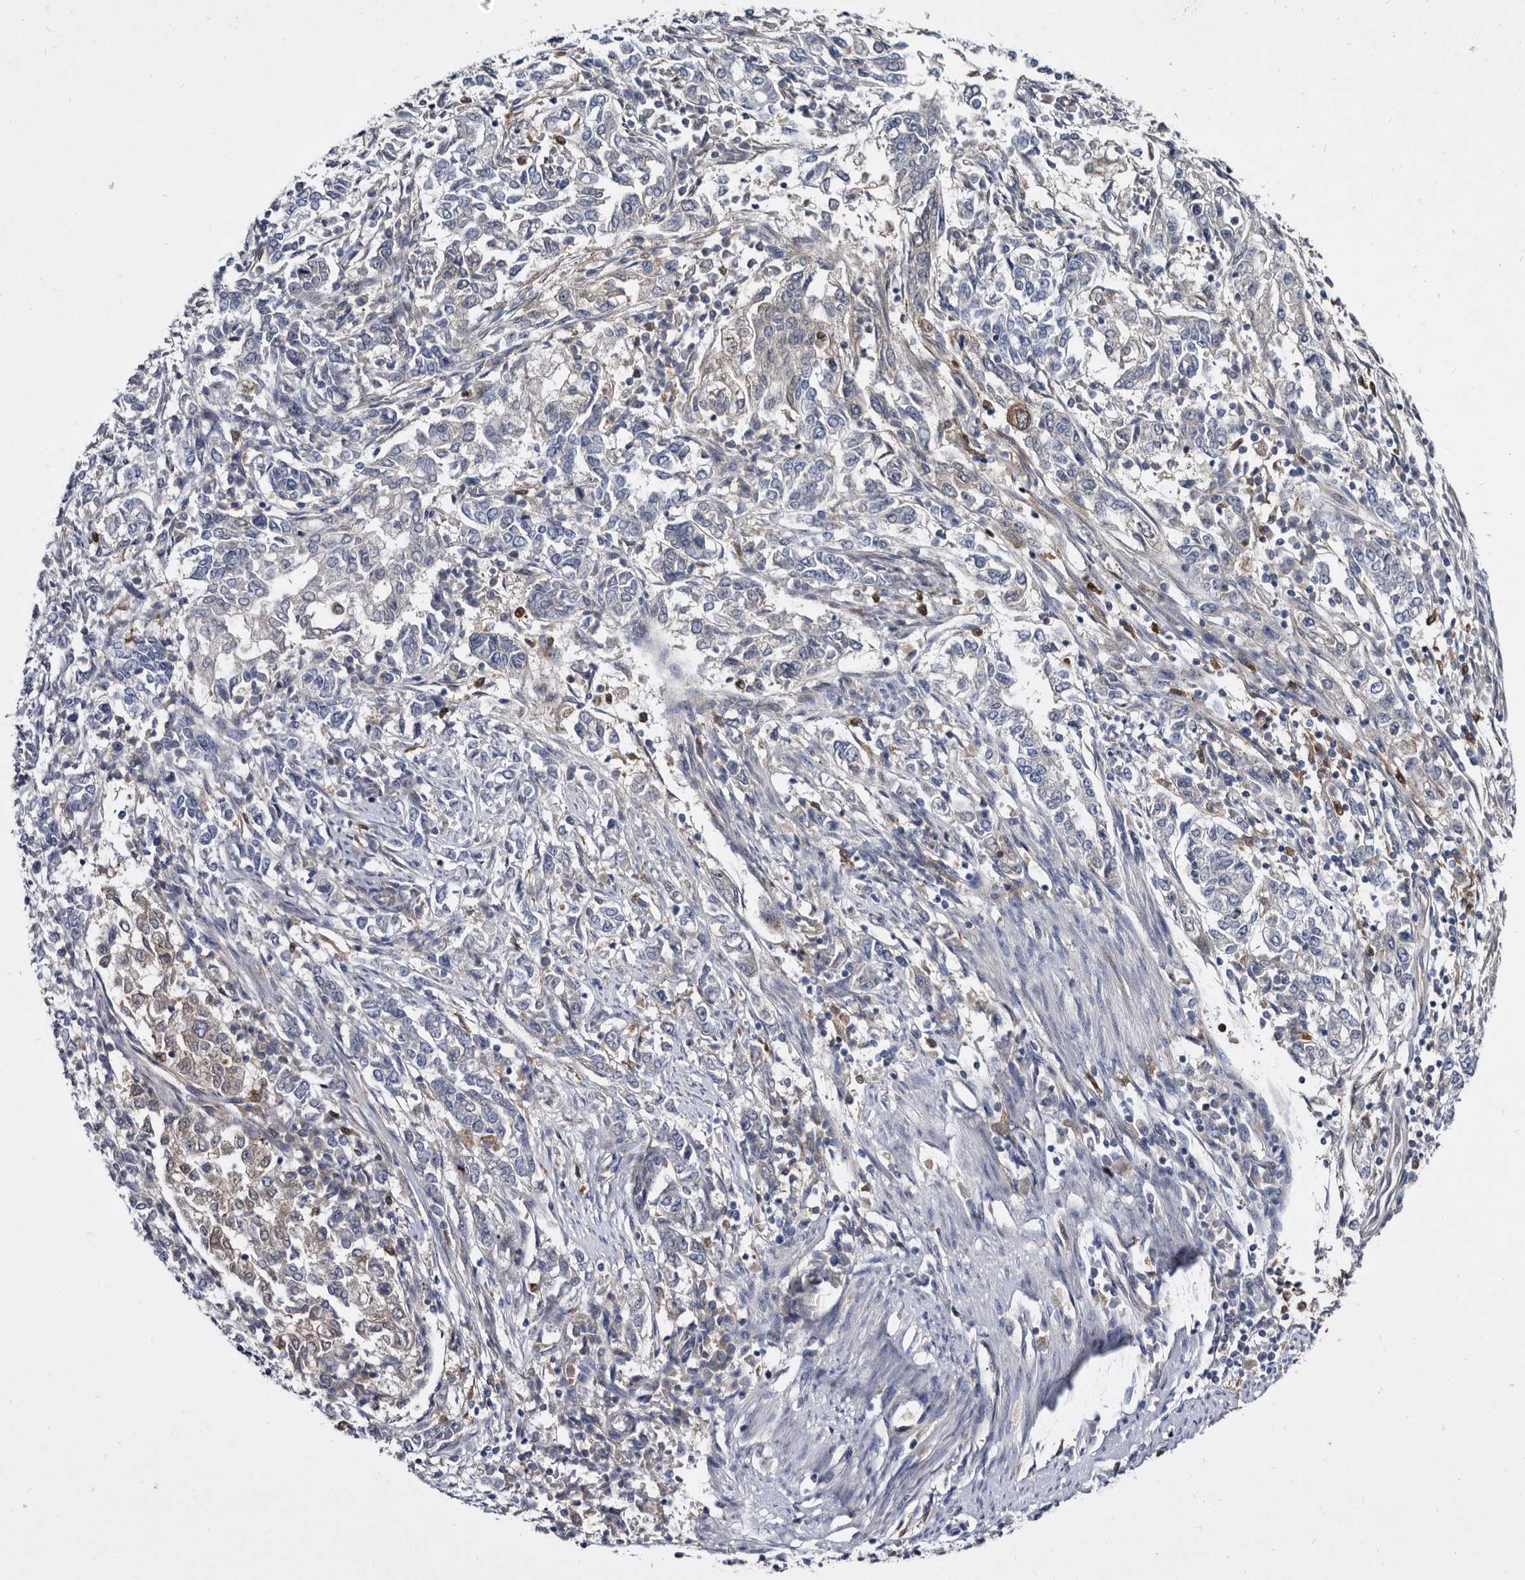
{"staining": {"intensity": "weak", "quantity": "<25%", "location": "cytoplasmic/membranous,nuclear"}, "tissue": "endometrial cancer", "cell_type": "Tumor cells", "image_type": "cancer", "snomed": [{"axis": "morphology", "description": "Adenocarcinoma, NOS"}, {"axis": "topography", "description": "Endometrium"}], "caption": "Human endometrial adenocarcinoma stained for a protein using immunohistochemistry reveals no positivity in tumor cells.", "gene": "SERPINB8", "patient": {"sex": "female", "age": 49}}